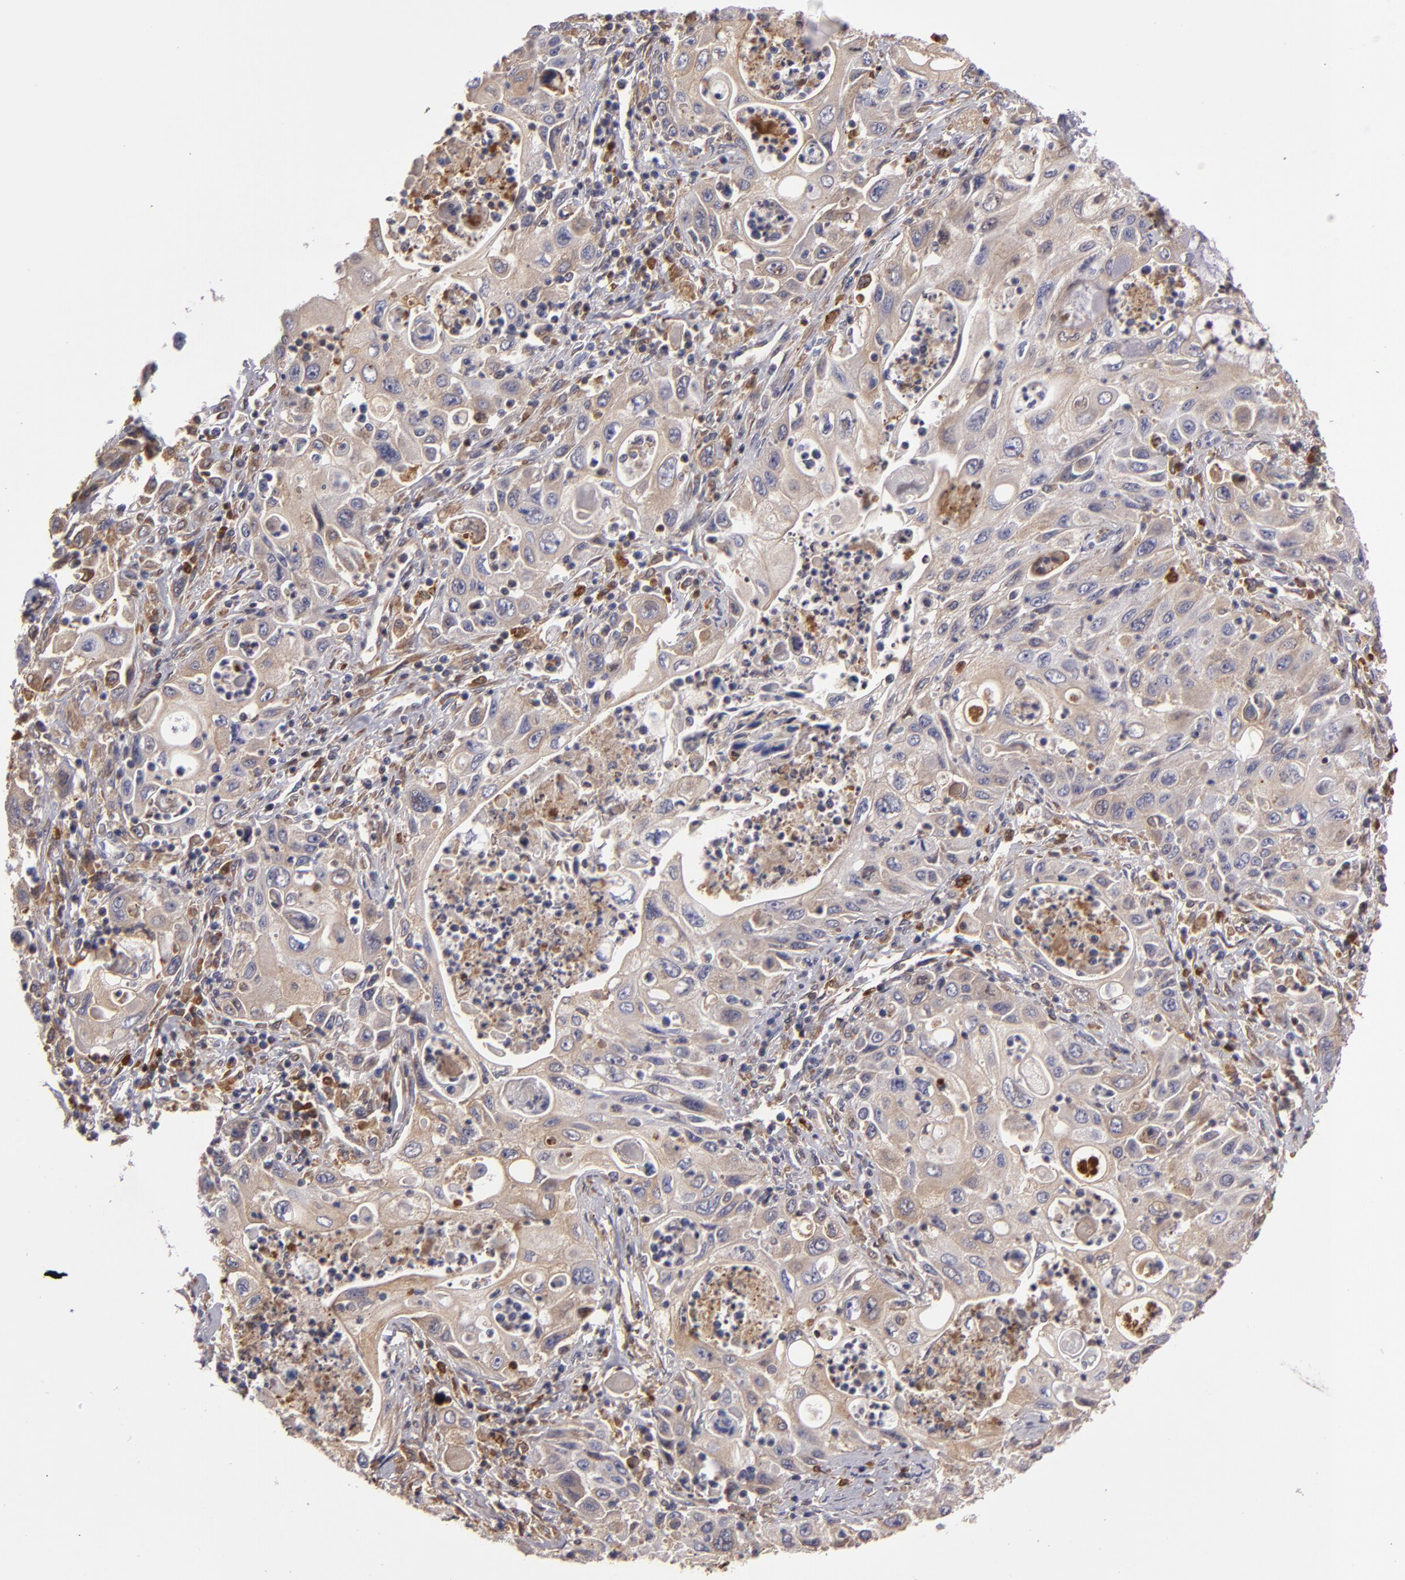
{"staining": {"intensity": "weak", "quantity": ">75%", "location": "cytoplasmic/membranous"}, "tissue": "pancreatic cancer", "cell_type": "Tumor cells", "image_type": "cancer", "snomed": [{"axis": "morphology", "description": "Adenocarcinoma, NOS"}, {"axis": "topography", "description": "Pancreas"}], "caption": "An image showing weak cytoplasmic/membranous positivity in approximately >75% of tumor cells in adenocarcinoma (pancreatic), as visualized by brown immunohistochemical staining.", "gene": "CFB", "patient": {"sex": "male", "age": 70}}